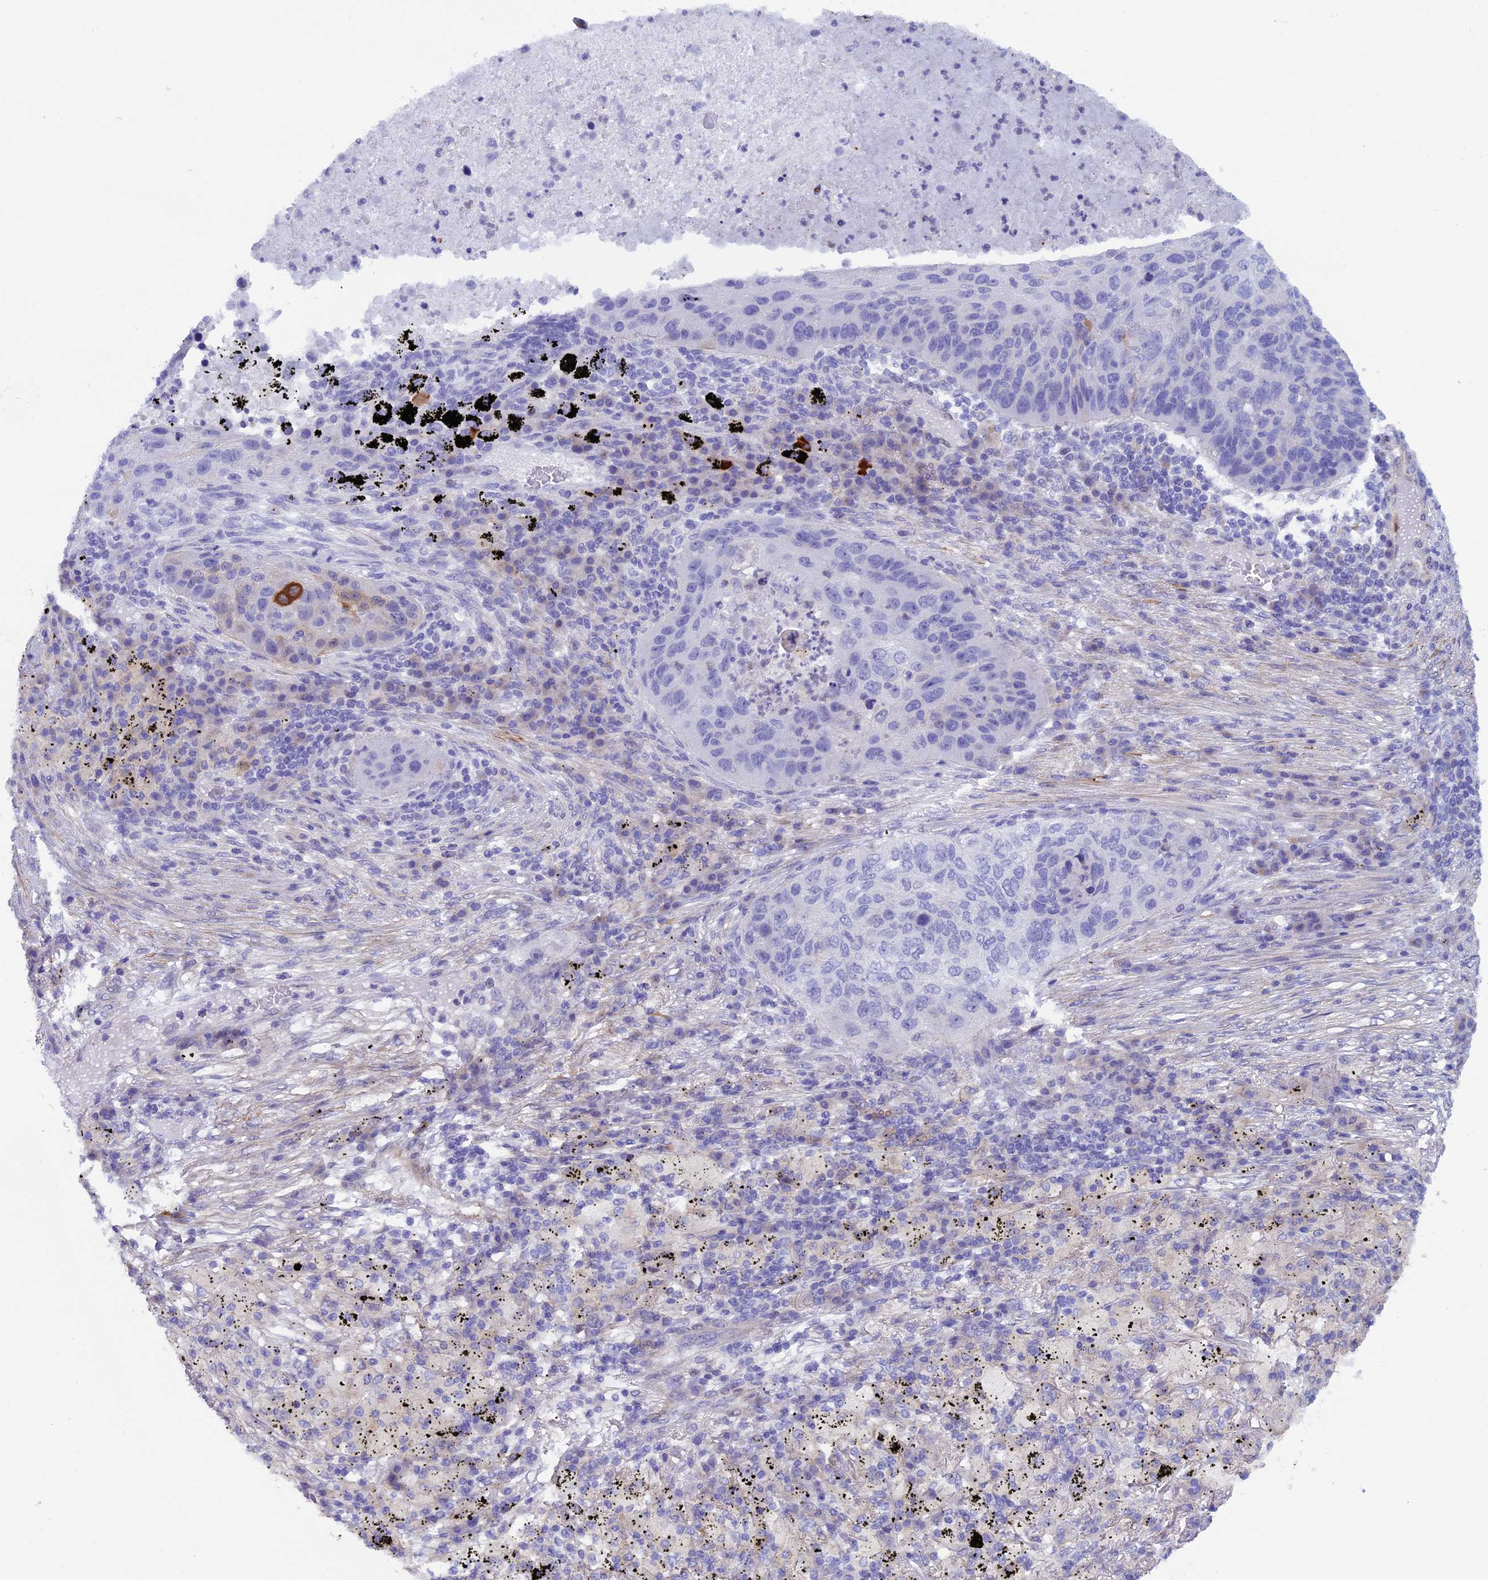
{"staining": {"intensity": "negative", "quantity": "none", "location": "none"}, "tissue": "lung cancer", "cell_type": "Tumor cells", "image_type": "cancer", "snomed": [{"axis": "morphology", "description": "Squamous cell carcinoma, NOS"}, {"axis": "topography", "description": "Lung"}], "caption": "Immunohistochemistry (IHC) of human lung cancer reveals no positivity in tumor cells.", "gene": "IGSF6", "patient": {"sex": "female", "age": 63}}